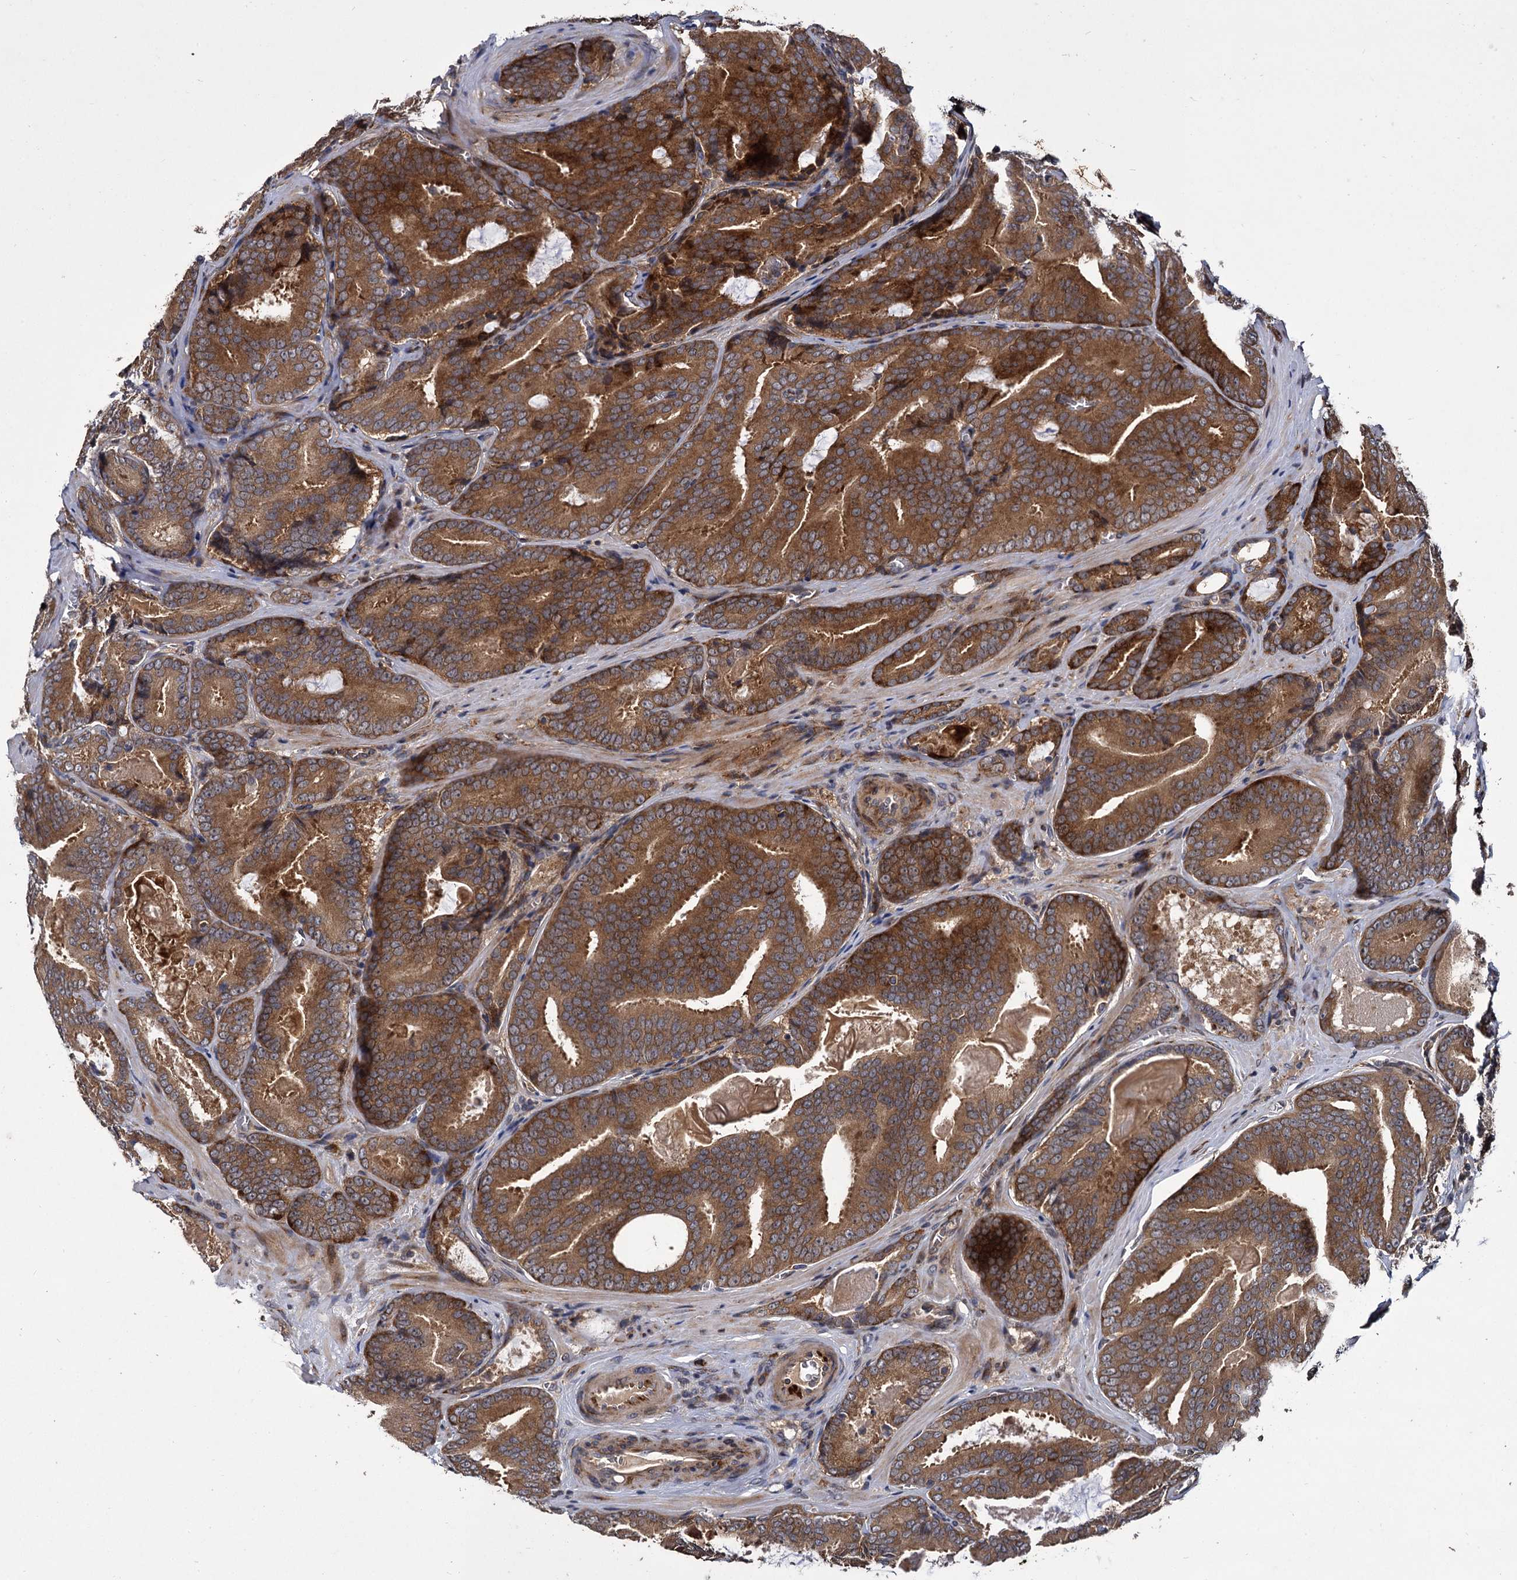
{"staining": {"intensity": "moderate", "quantity": ">75%", "location": "cytoplasmic/membranous"}, "tissue": "prostate cancer", "cell_type": "Tumor cells", "image_type": "cancer", "snomed": [{"axis": "morphology", "description": "Adenocarcinoma, High grade"}, {"axis": "topography", "description": "Prostate"}], "caption": "Immunohistochemistry (IHC) of human prostate cancer demonstrates medium levels of moderate cytoplasmic/membranous positivity in about >75% of tumor cells.", "gene": "INPPL1", "patient": {"sex": "male", "age": 66}}